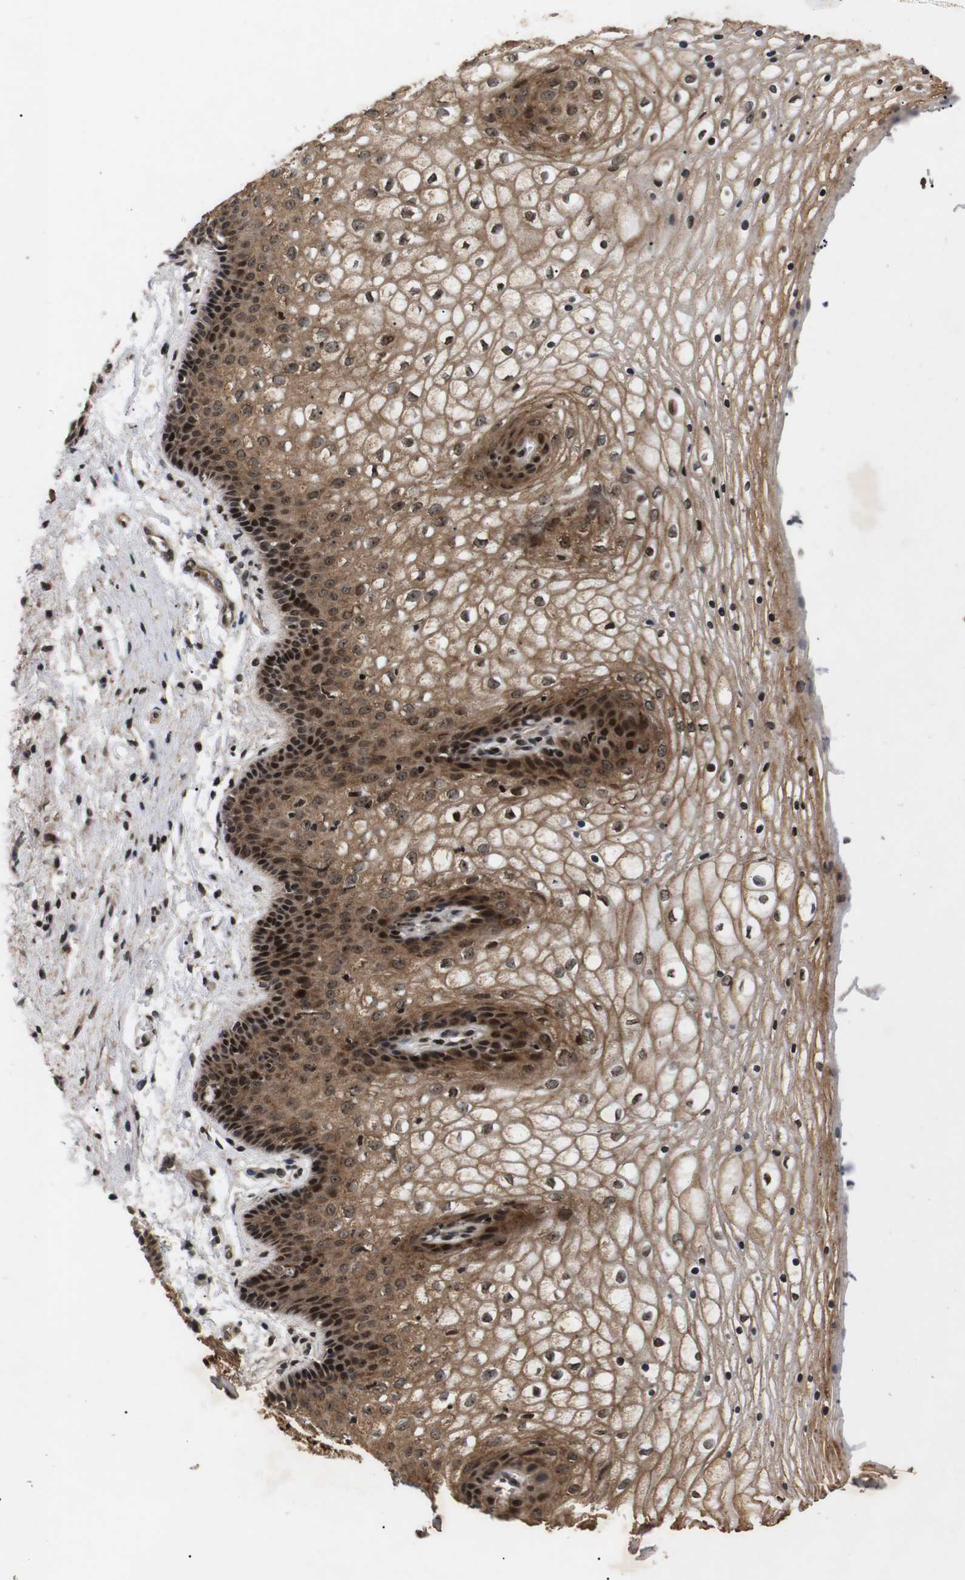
{"staining": {"intensity": "strong", "quantity": ">75%", "location": "cytoplasmic/membranous,nuclear"}, "tissue": "vagina", "cell_type": "Squamous epithelial cells", "image_type": "normal", "snomed": [{"axis": "morphology", "description": "Normal tissue, NOS"}, {"axis": "topography", "description": "Vagina"}], "caption": "IHC micrograph of unremarkable vagina: human vagina stained using immunohistochemistry (IHC) reveals high levels of strong protein expression localized specifically in the cytoplasmic/membranous,nuclear of squamous epithelial cells, appearing as a cytoplasmic/membranous,nuclear brown color.", "gene": "KIF23", "patient": {"sex": "female", "age": 34}}